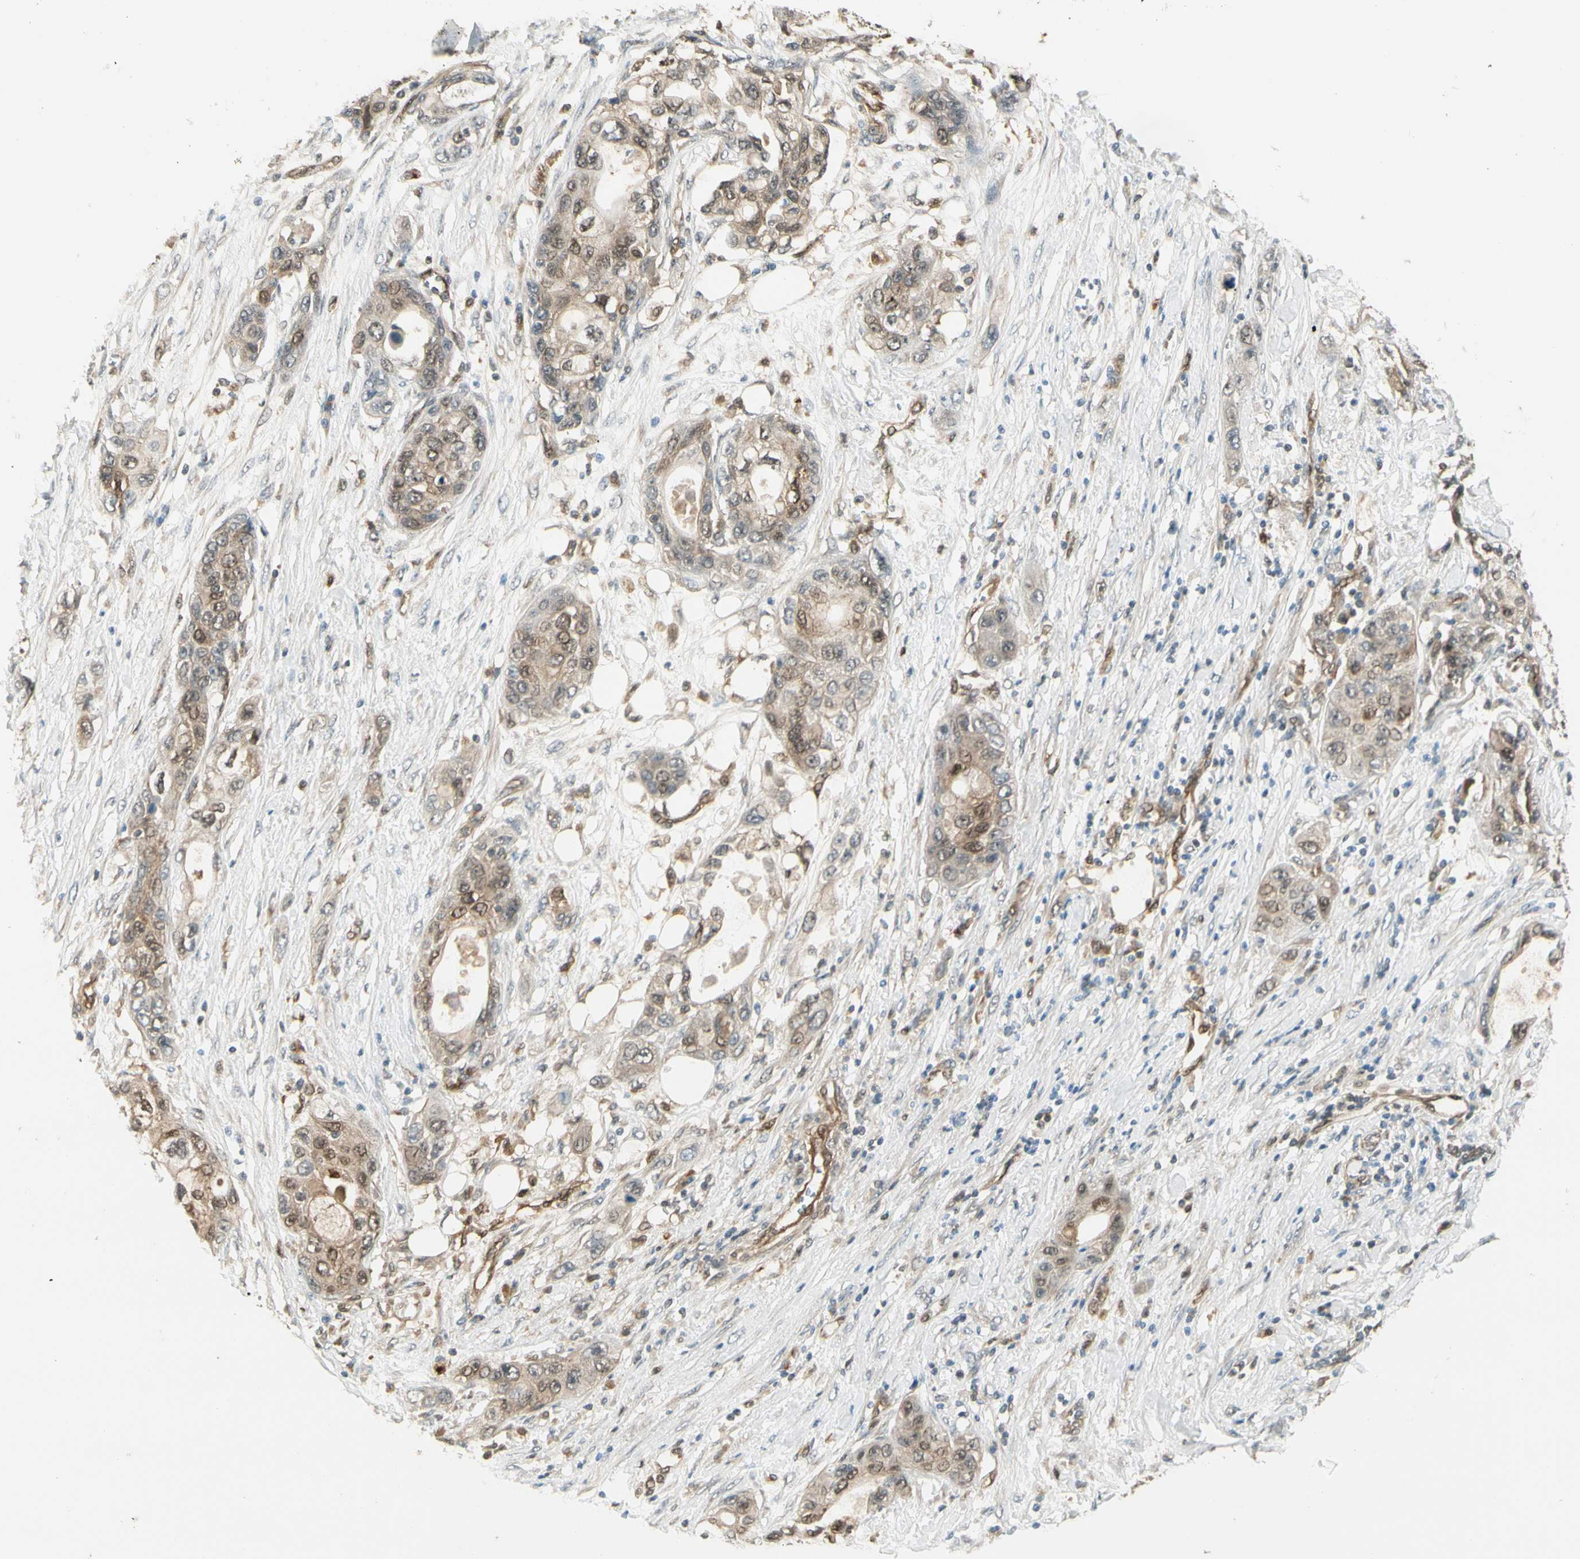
{"staining": {"intensity": "moderate", "quantity": ">75%", "location": "cytoplasmic/membranous,nuclear"}, "tissue": "pancreatic cancer", "cell_type": "Tumor cells", "image_type": "cancer", "snomed": [{"axis": "morphology", "description": "Adenocarcinoma, NOS"}, {"axis": "topography", "description": "Pancreas"}], "caption": "Brown immunohistochemical staining in adenocarcinoma (pancreatic) shows moderate cytoplasmic/membranous and nuclear positivity in approximately >75% of tumor cells.", "gene": "SERPINB6", "patient": {"sex": "female", "age": 70}}